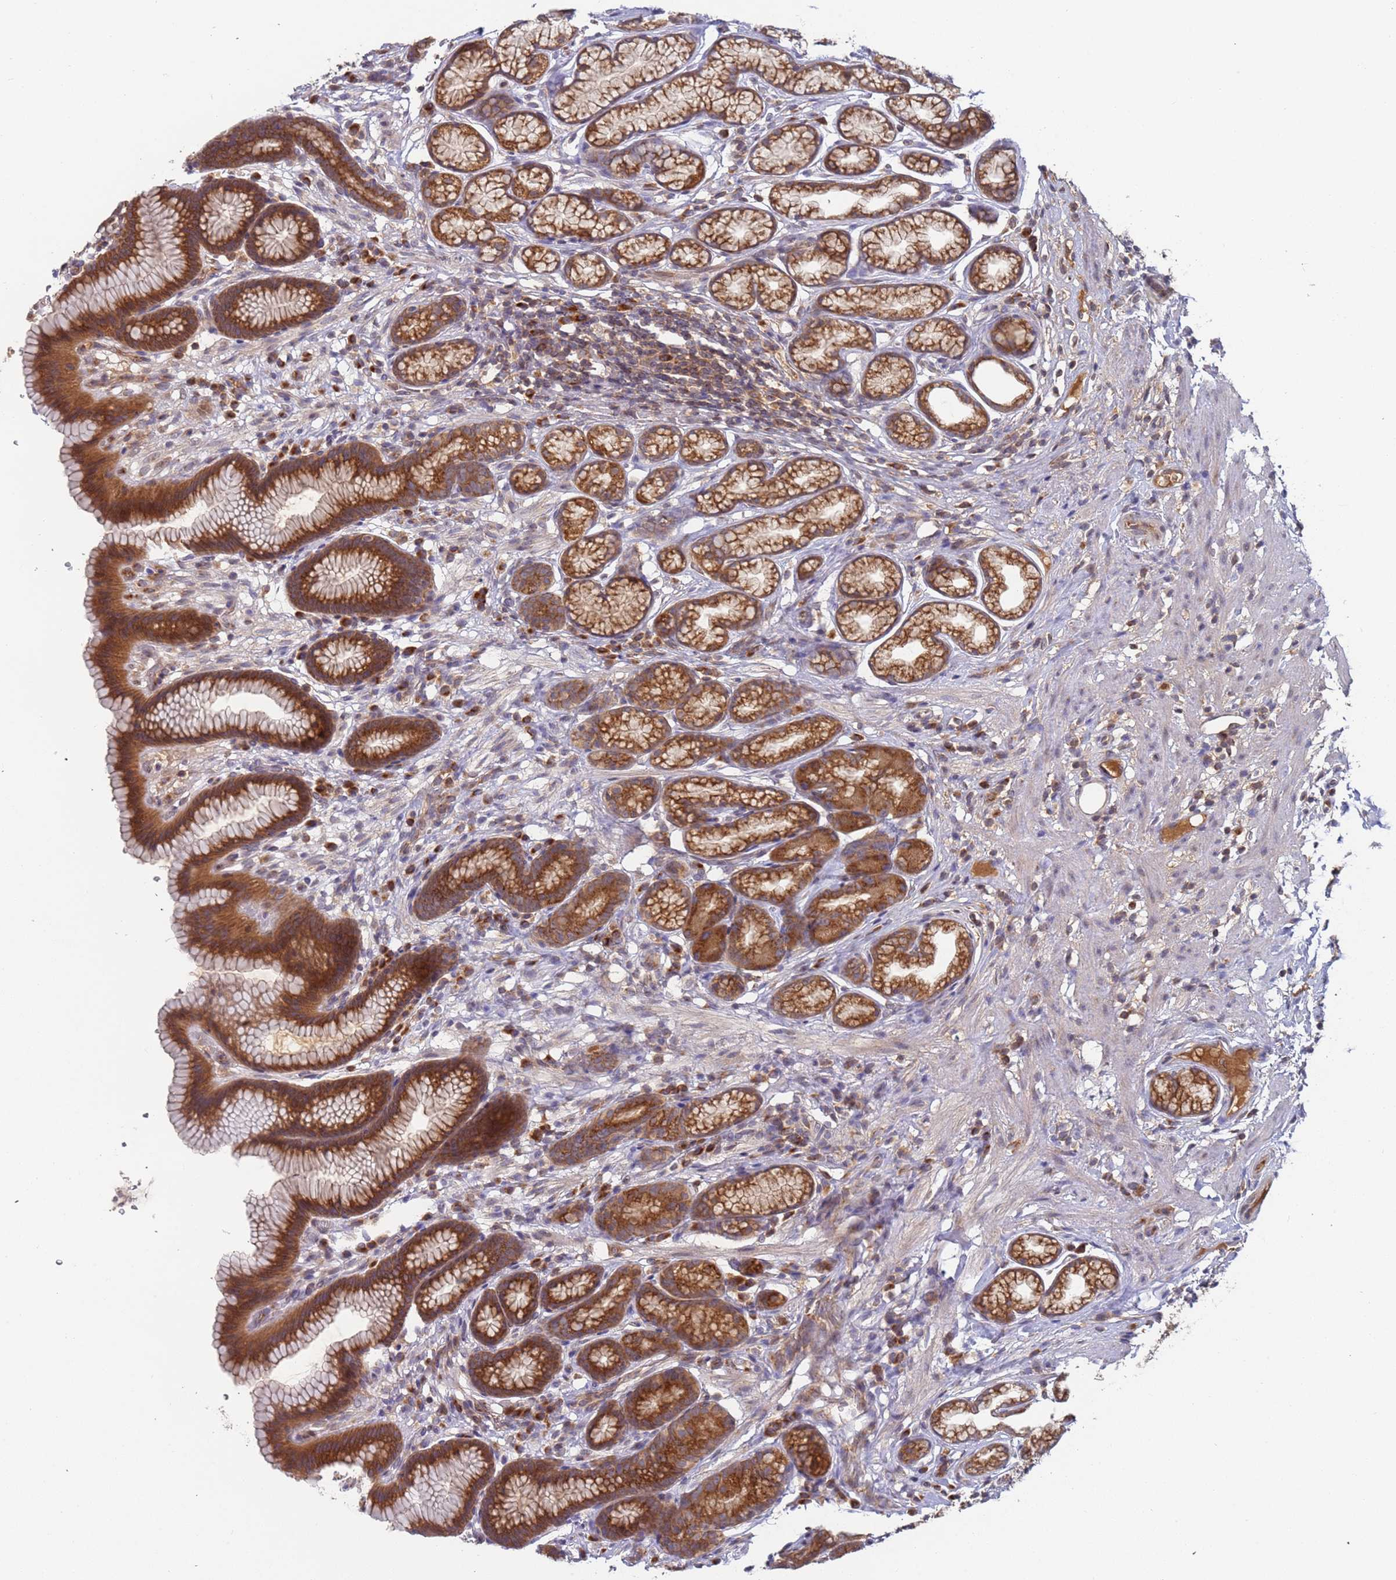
{"staining": {"intensity": "strong", "quantity": ">75%", "location": "cytoplasmic/membranous"}, "tissue": "stomach", "cell_type": "Glandular cells", "image_type": "normal", "snomed": [{"axis": "morphology", "description": "Normal tissue, NOS"}, {"axis": "topography", "description": "Stomach"}], "caption": "A high amount of strong cytoplasmic/membranous staining is seen in approximately >75% of glandular cells in unremarkable stomach. The staining was performed using DAB (3,3'-diaminobenzidine) to visualize the protein expression in brown, while the nuclei were stained in blue with hematoxylin (Magnification: 20x).", "gene": "OR5A2", "patient": {"sex": "male", "age": 42}}